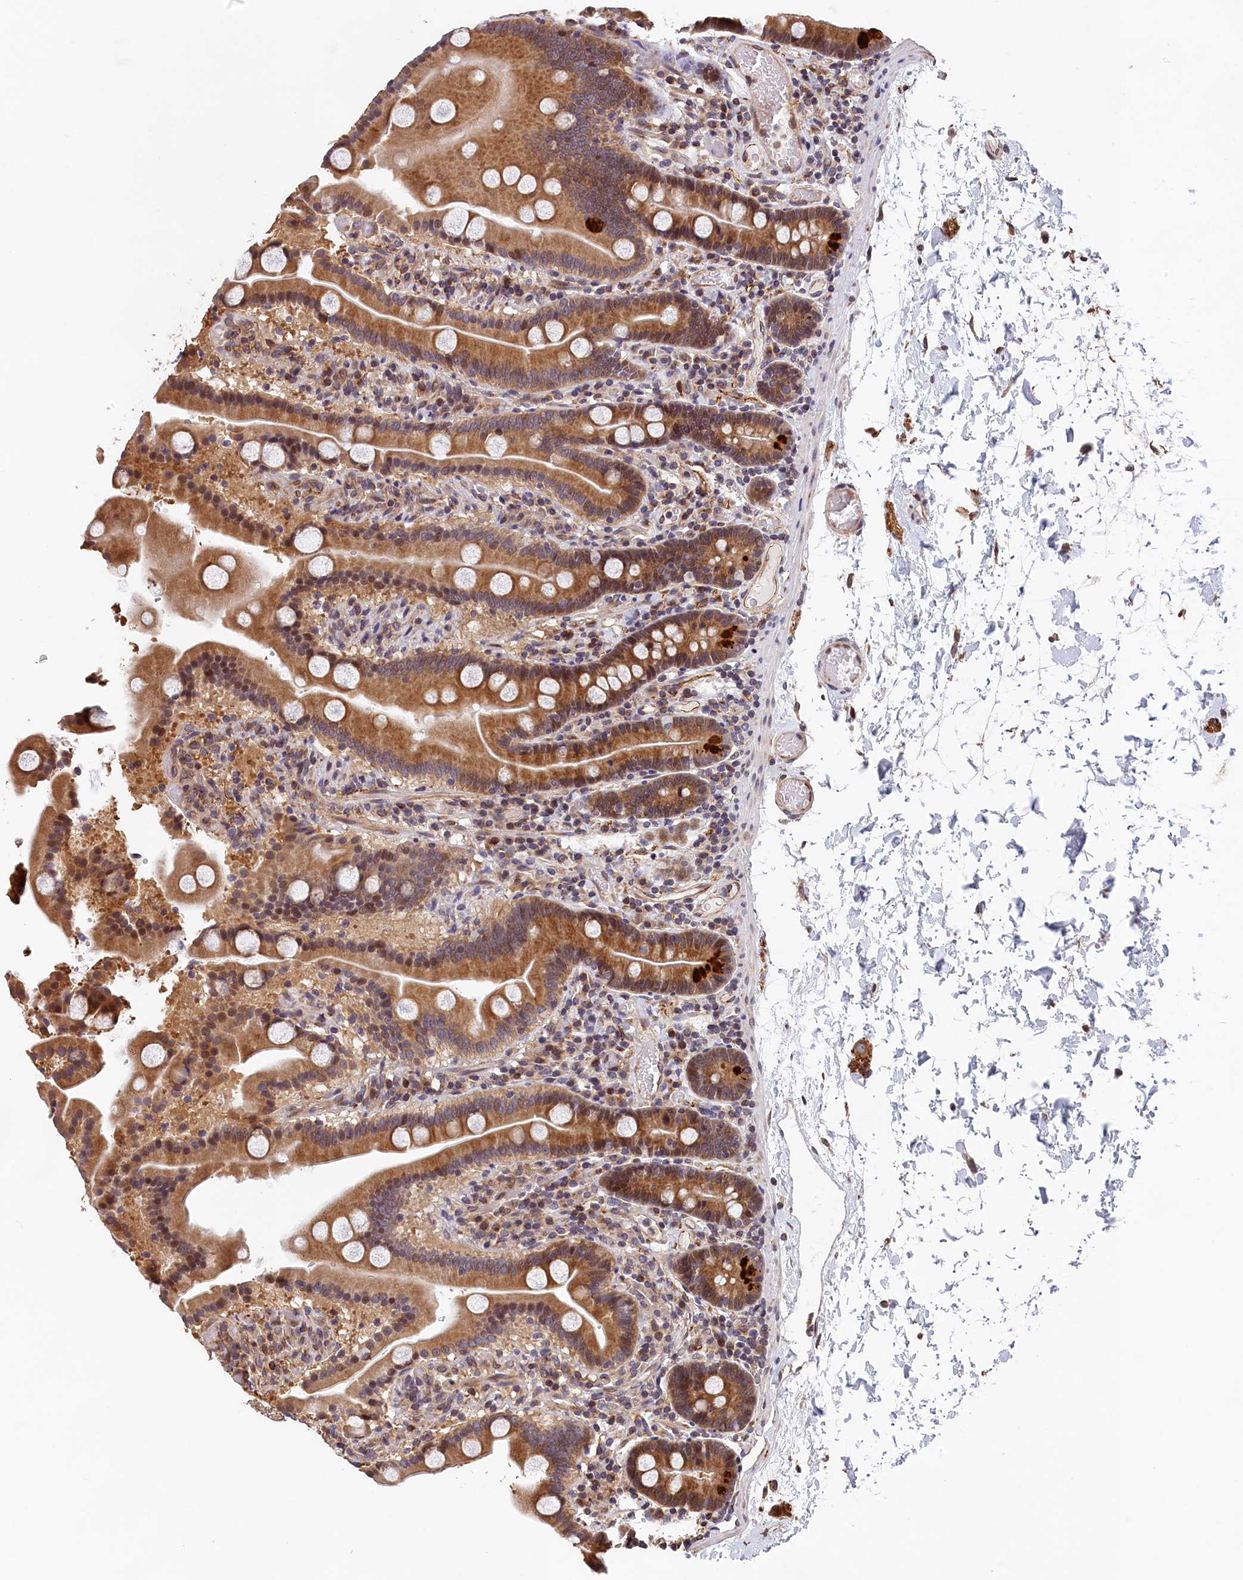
{"staining": {"intensity": "moderate", "quantity": ">75%", "location": "cytoplasmic/membranous"}, "tissue": "duodenum", "cell_type": "Glandular cells", "image_type": "normal", "snomed": [{"axis": "morphology", "description": "Normal tissue, NOS"}, {"axis": "topography", "description": "Duodenum"}], "caption": "The image displays immunohistochemical staining of unremarkable duodenum. There is moderate cytoplasmic/membranous staining is identified in about >75% of glandular cells.", "gene": "TMEM116", "patient": {"sex": "male", "age": 55}}